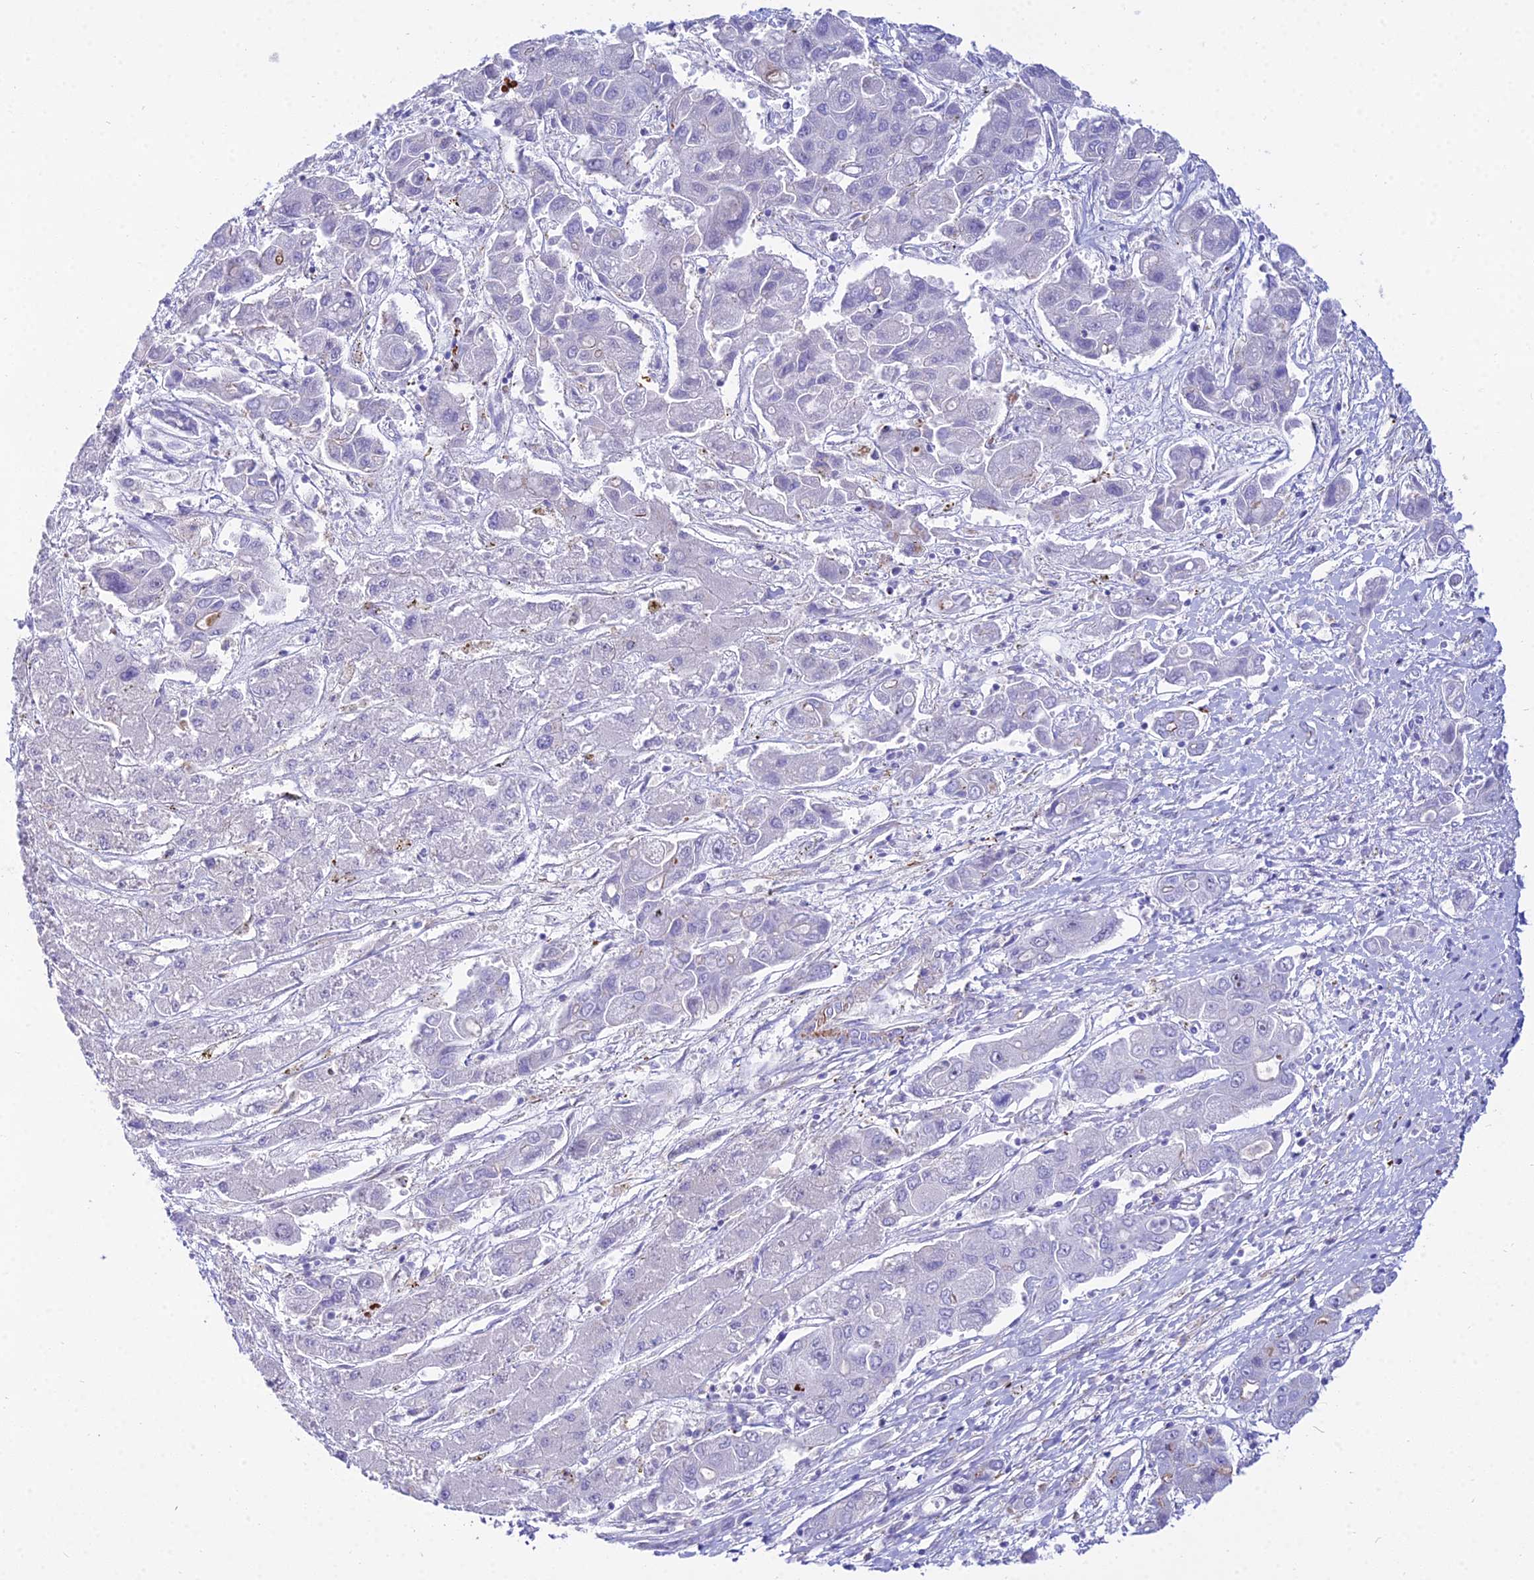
{"staining": {"intensity": "weak", "quantity": "<25%", "location": "cytoplasmic/membranous"}, "tissue": "liver cancer", "cell_type": "Tumor cells", "image_type": "cancer", "snomed": [{"axis": "morphology", "description": "Cholangiocarcinoma"}, {"axis": "topography", "description": "Liver"}], "caption": "Human liver cancer stained for a protein using immunohistochemistry (IHC) reveals no expression in tumor cells.", "gene": "DLX1", "patient": {"sex": "male", "age": 67}}